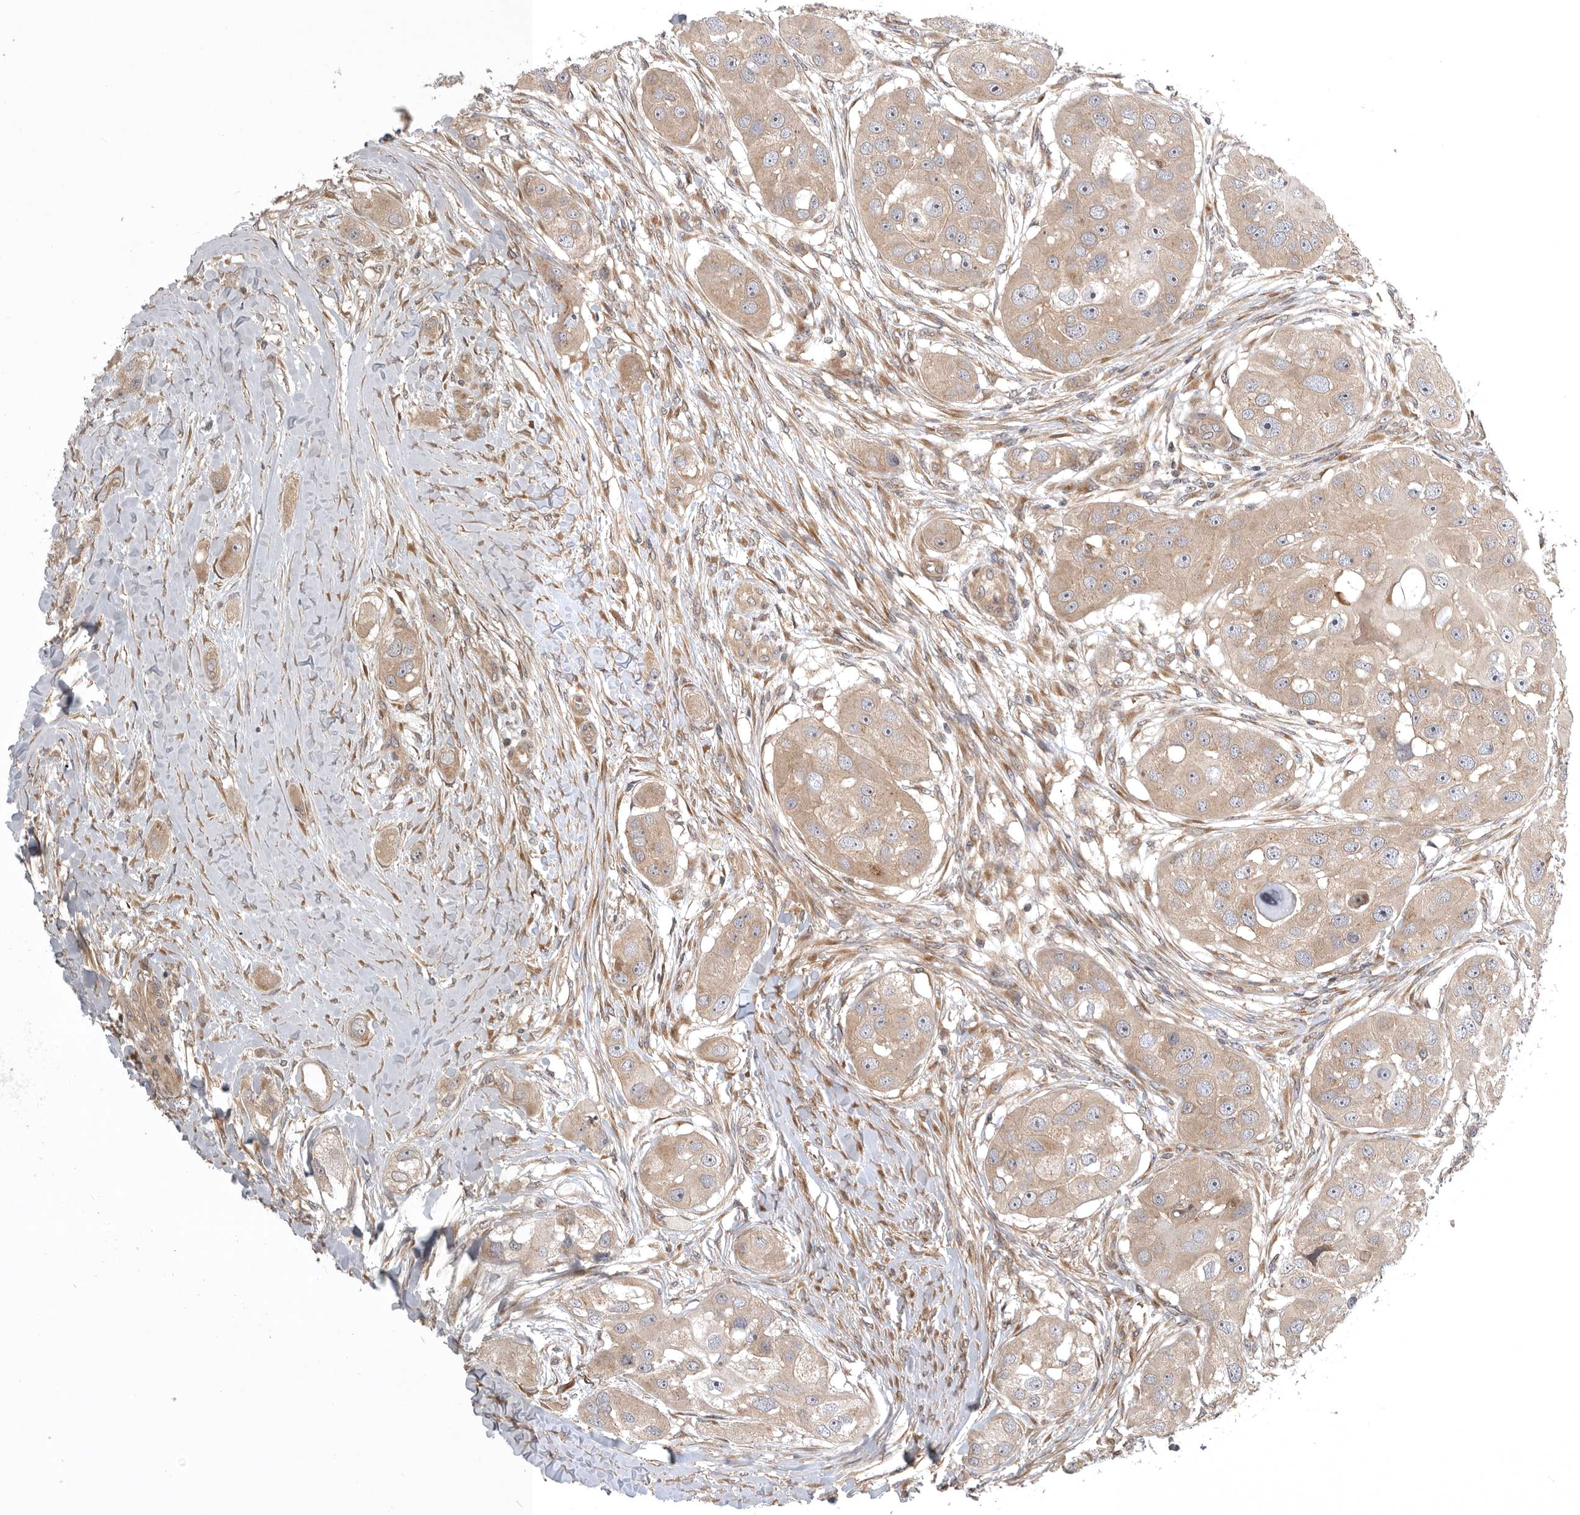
{"staining": {"intensity": "weak", "quantity": ">75%", "location": "cytoplasmic/membranous"}, "tissue": "head and neck cancer", "cell_type": "Tumor cells", "image_type": "cancer", "snomed": [{"axis": "morphology", "description": "Normal tissue, NOS"}, {"axis": "morphology", "description": "Squamous cell carcinoma, NOS"}, {"axis": "topography", "description": "Skeletal muscle"}, {"axis": "topography", "description": "Head-Neck"}], "caption": "This histopathology image demonstrates immunohistochemistry (IHC) staining of human head and neck cancer (squamous cell carcinoma), with low weak cytoplasmic/membranous positivity in about >75% of tumor cells.", "gene": "CUEDC1", "patient": {"sex": "male", "age": 51}}